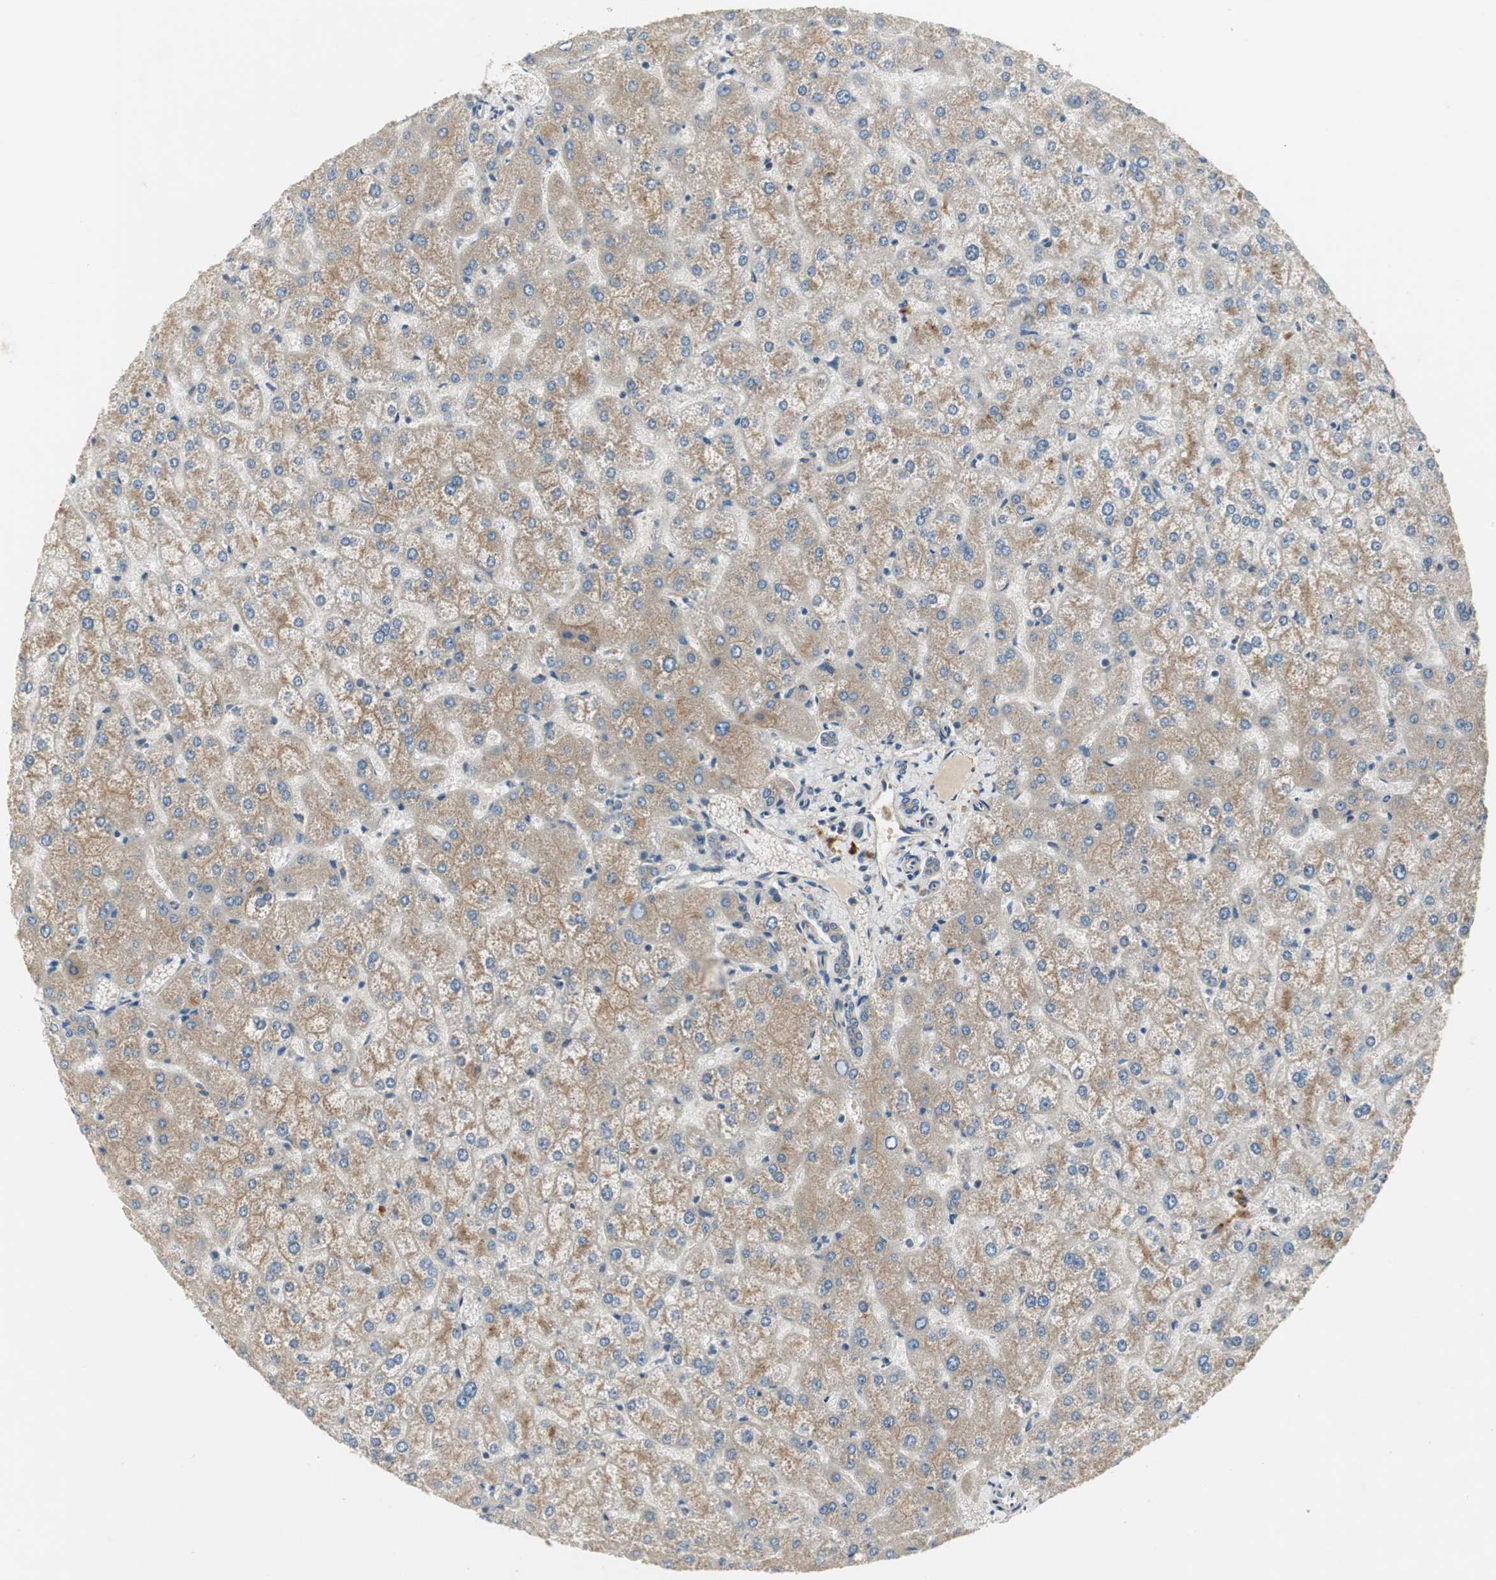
{"staining": {"intensity": "moderate", "quantity": ">75%", "location": "cytoplasmic/membranous"}, "tissue": "liver", "cell_type": "Cholangiocytes", "image_type": "normal", "snomed": [{"axis": "morphology", "description": "Normal tissue, NOS"}, {"axis": "topography", "description": "Liver"}], "caption": "Benign liver displays moderate cytoplasmic/membranous positivity in approximately >75% of cholangiocytes (IHC, brightfield microscopy, high magnification)..", "gene": "PRKAA1", "patient": {"sex": "female", "age": 32}}